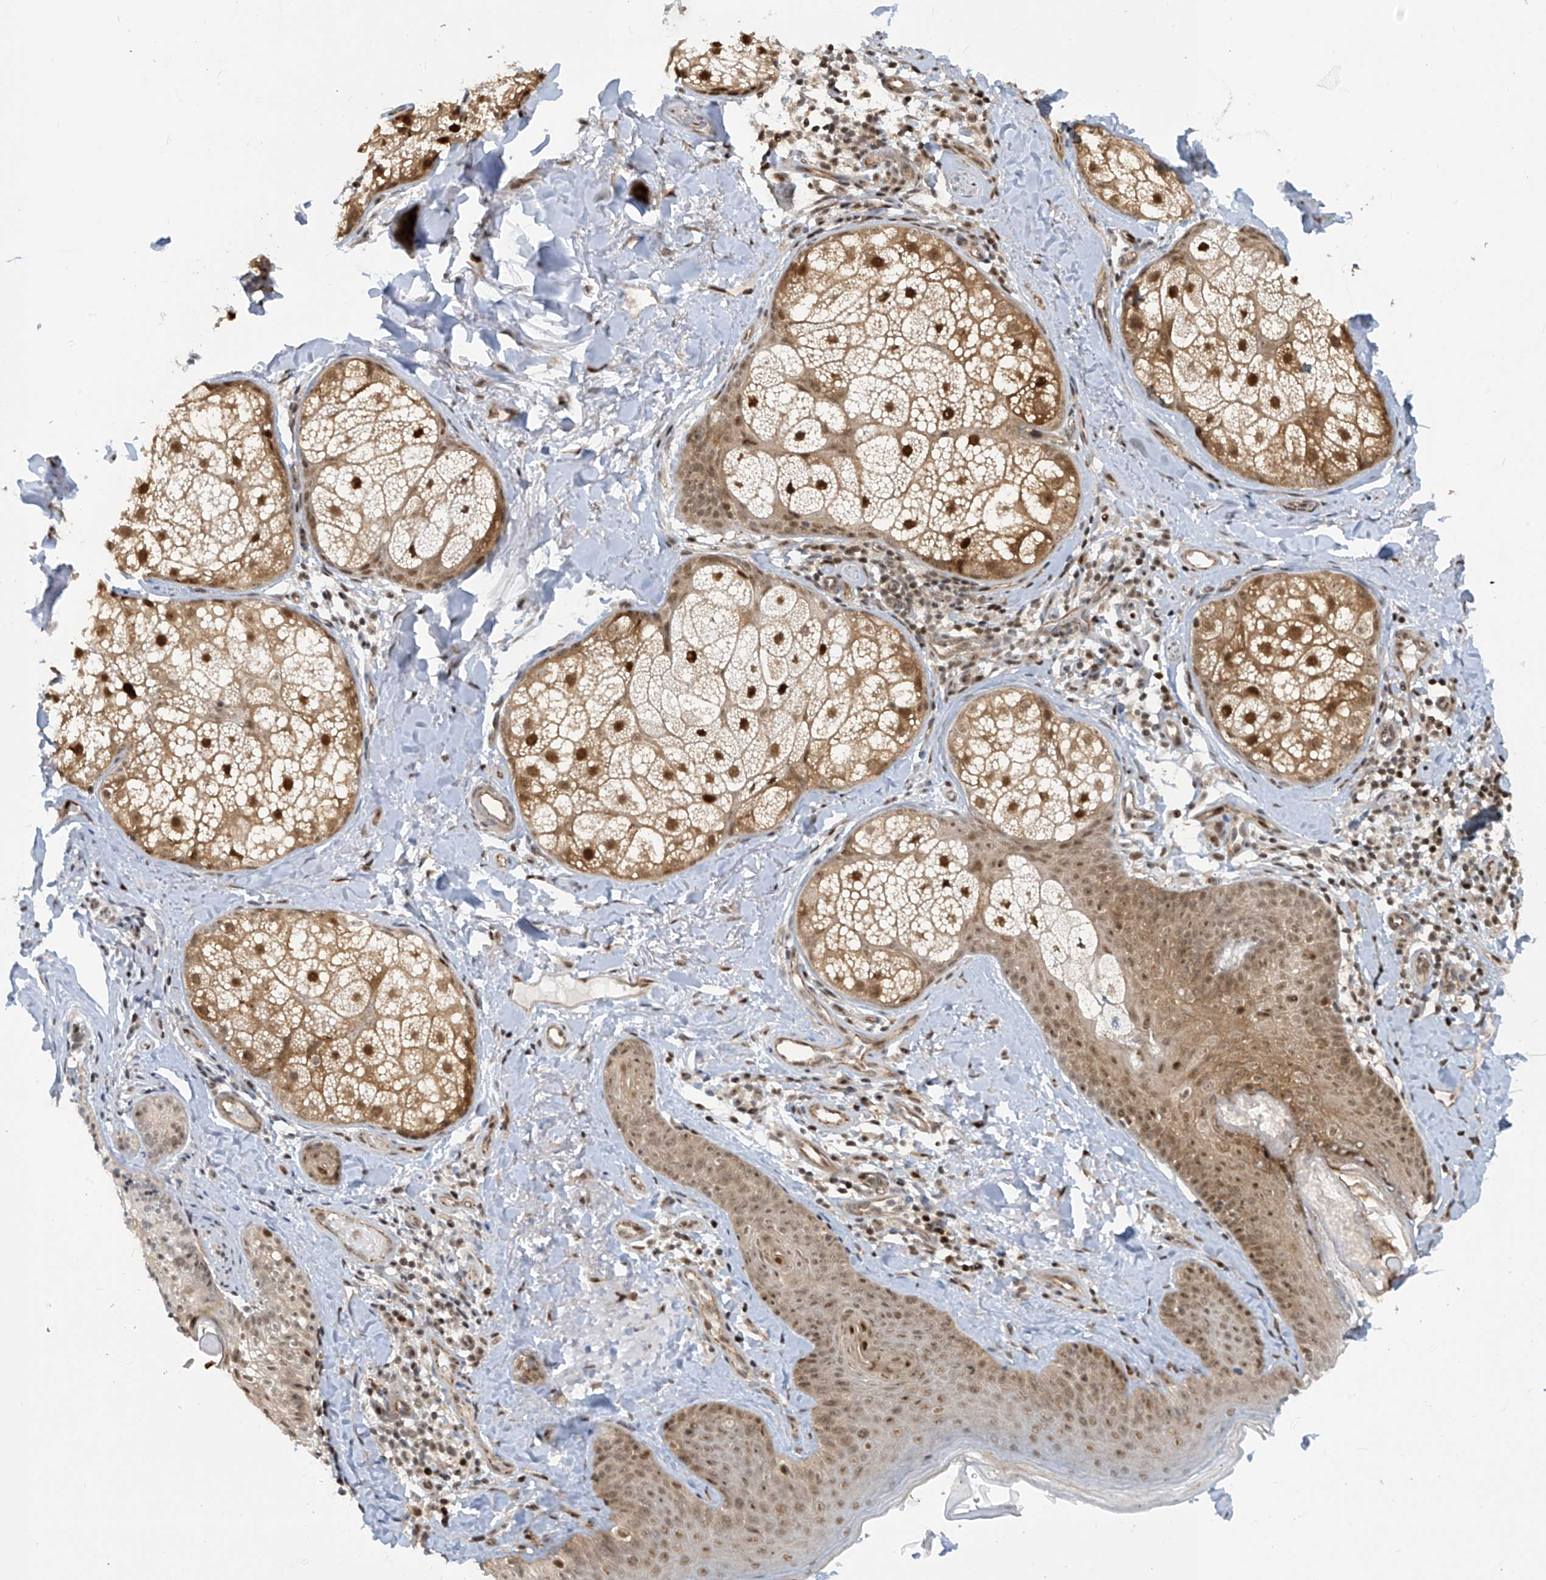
{"staining": {"intensity": "moderate", "quantity": ">75%", "location": "cytoplasmic/membranous,nuclear"}, "tissue": "skin", "cell_type": "Fibroblasts", "image_type": "normal", "snomed": [{"axis": "morphology", "description": "Normal tissue, NOS"}, {"axis": "topography", "description": "Skin"}], "caption": "Protein staining by immunohistochemistry (IHC) shows moderate cytoplasmic/membranous,nuclear positivity in about >75% of fibroblasts in benign skin. Using DAB (3,3'-diaminobenzidine) (brown) and hematoxylin (blue) stains, captured at high magnification using brightfield microscopy.", "gene": "LAGE3", "patient": {"sex": "male", "age": 57}}